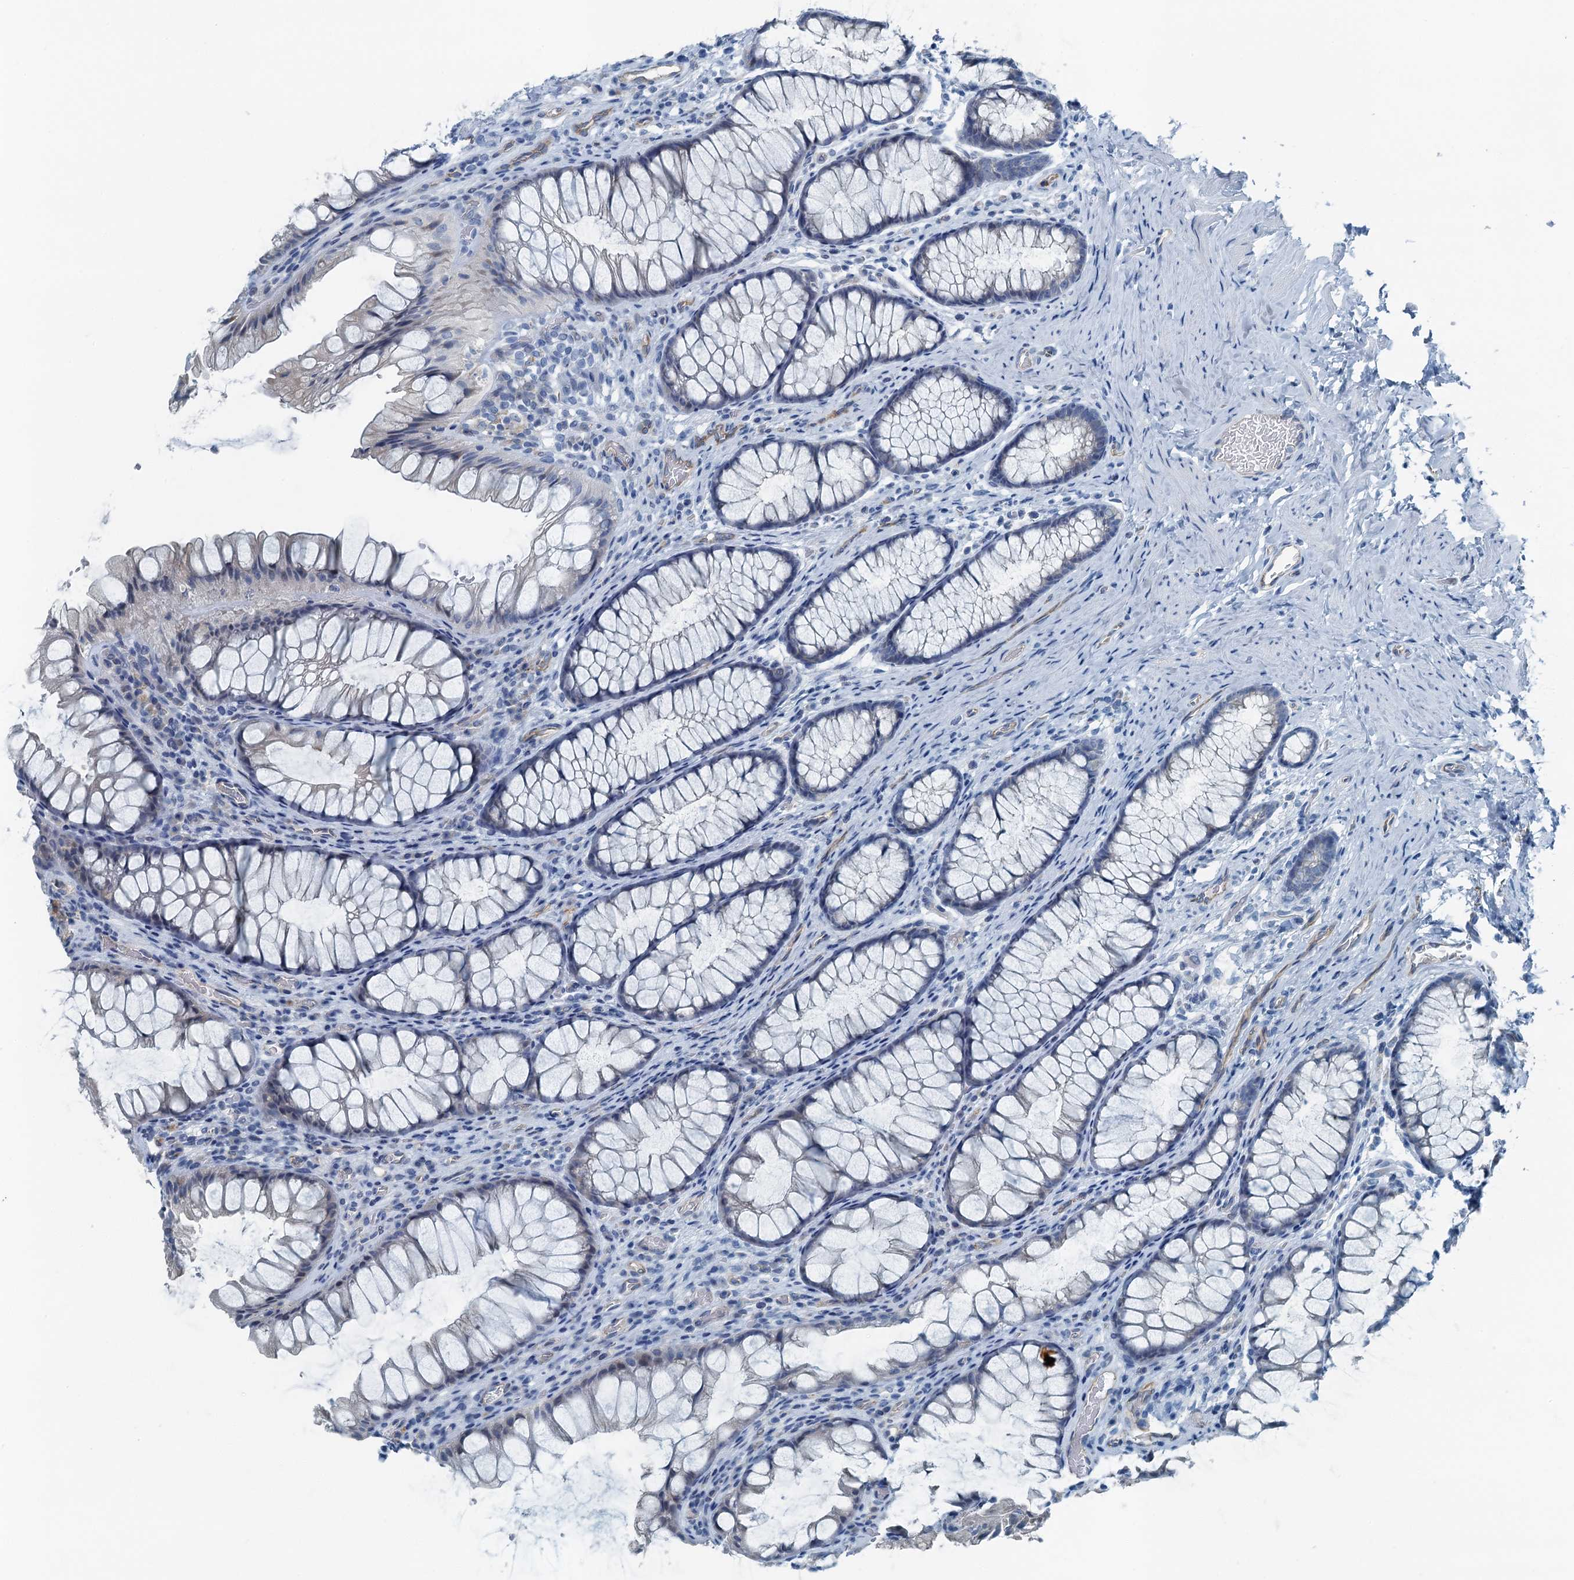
{"staining": {"intensity": "negative", "quantity": "none", "location": "none"}, "tissue": "colon", "cell_type": "Endothelial cells", "image_type": "normal", "snomed": [{"axis": "morphology", "description": "Normal tissue, NOS"}, {"axis": "topography", "description": "Colon"}], "caption": "Endothelial cells show no significant protein staining in benign colon. (DAB (3,3'-diaminobenzidine) immunohistochemistry, high magnification).", "gene": "GFOD2", "patient": {"sex": "female", "age": 62}}